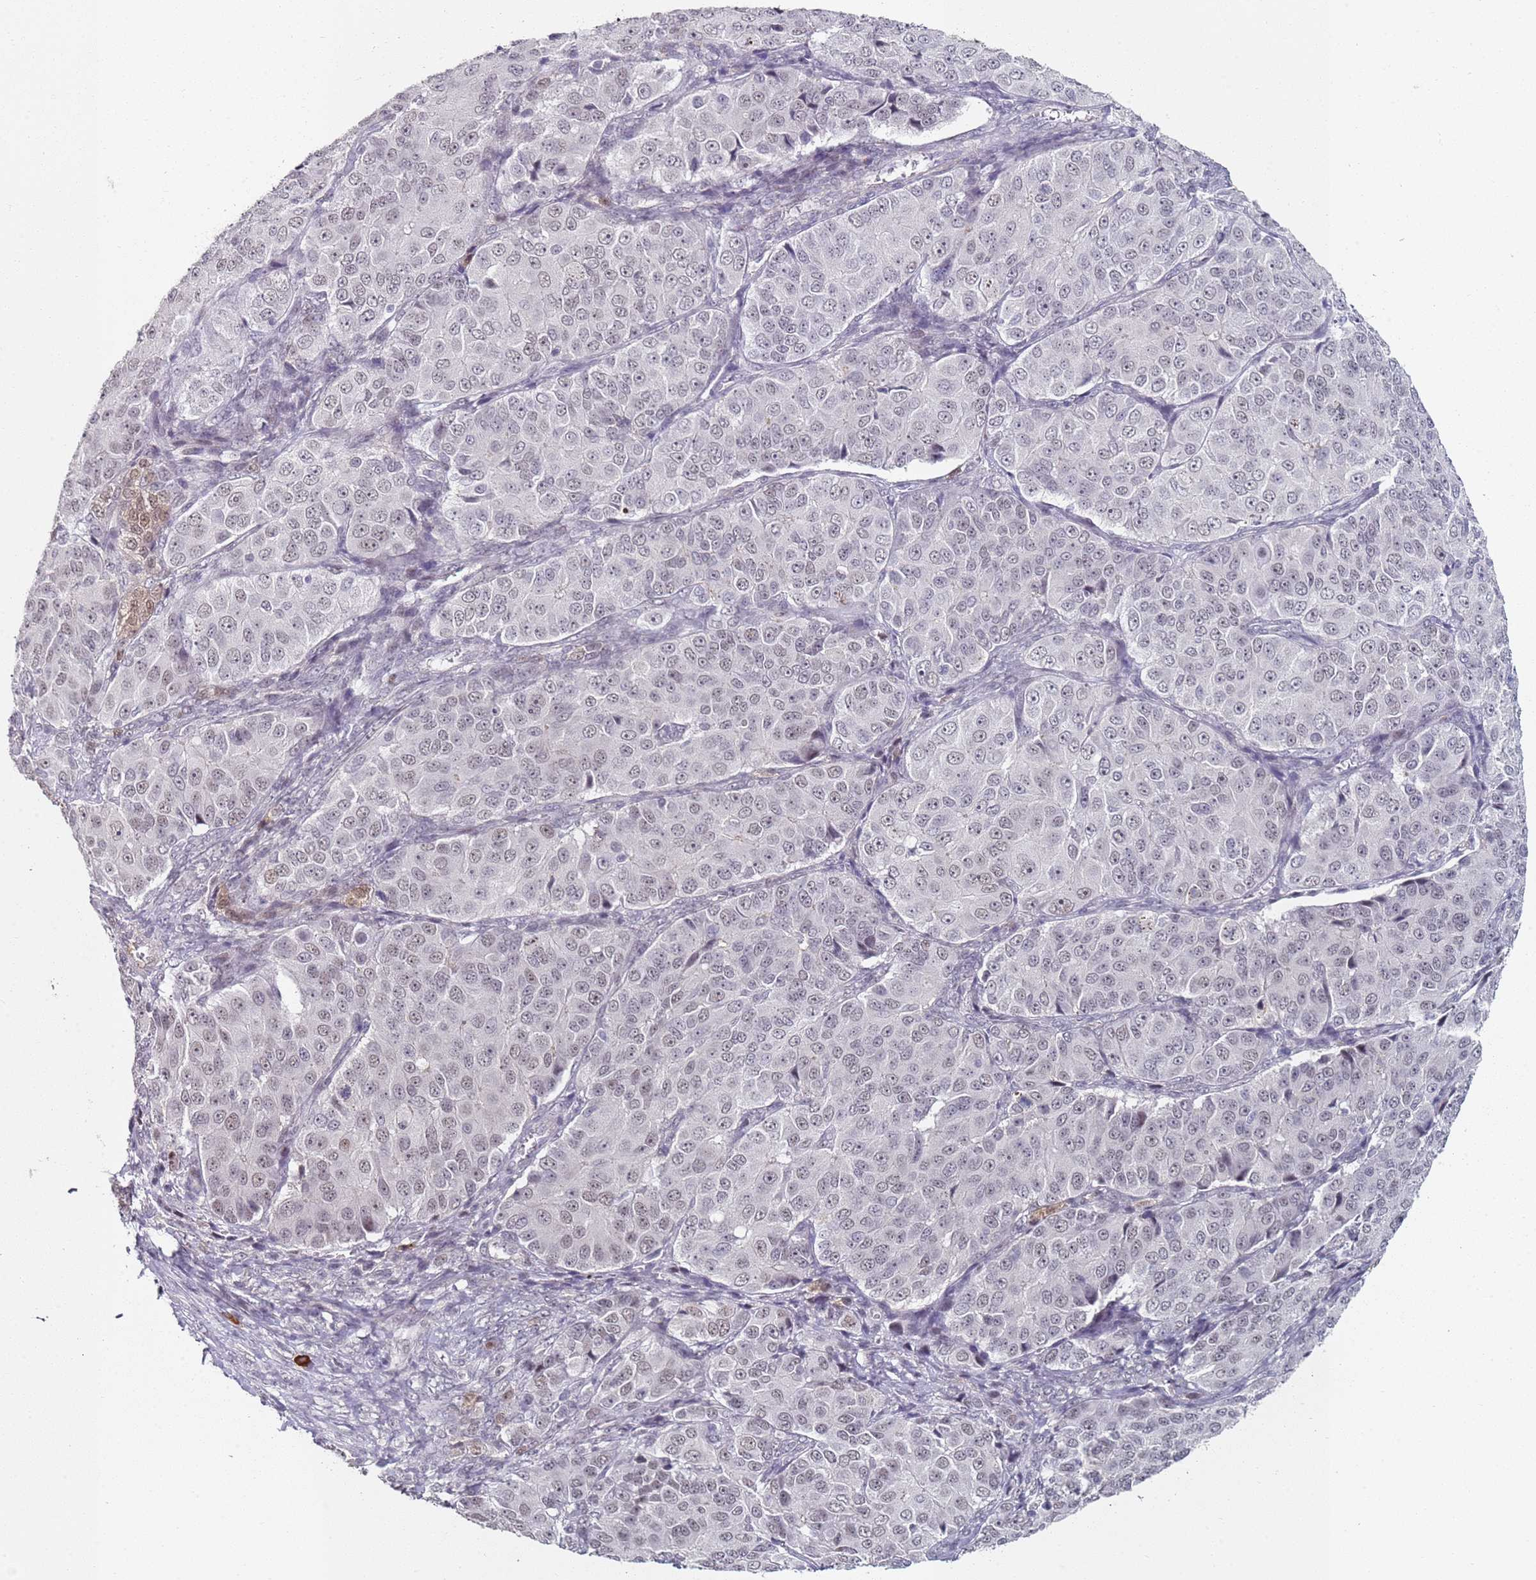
{"staining": {"intensity": "moderate", "quantity": ">75%", "location": "nuclear"}, "tissue": "ovarian cancer", "cell_type": "Tumor cells", "image_type": "cancer", "snomed": [{"axis": "morphology", "description": "Carcinoma, endometroid"}, {"axis": "topography", "description": "Ovary"}], "caption": "Human ovarian cancer (endometroid carcinoma) stained with a protein marker displays moderate staining in tumor cells.", "gene": "ATF6B", "patient": {"sex": "female", "age": 51}}